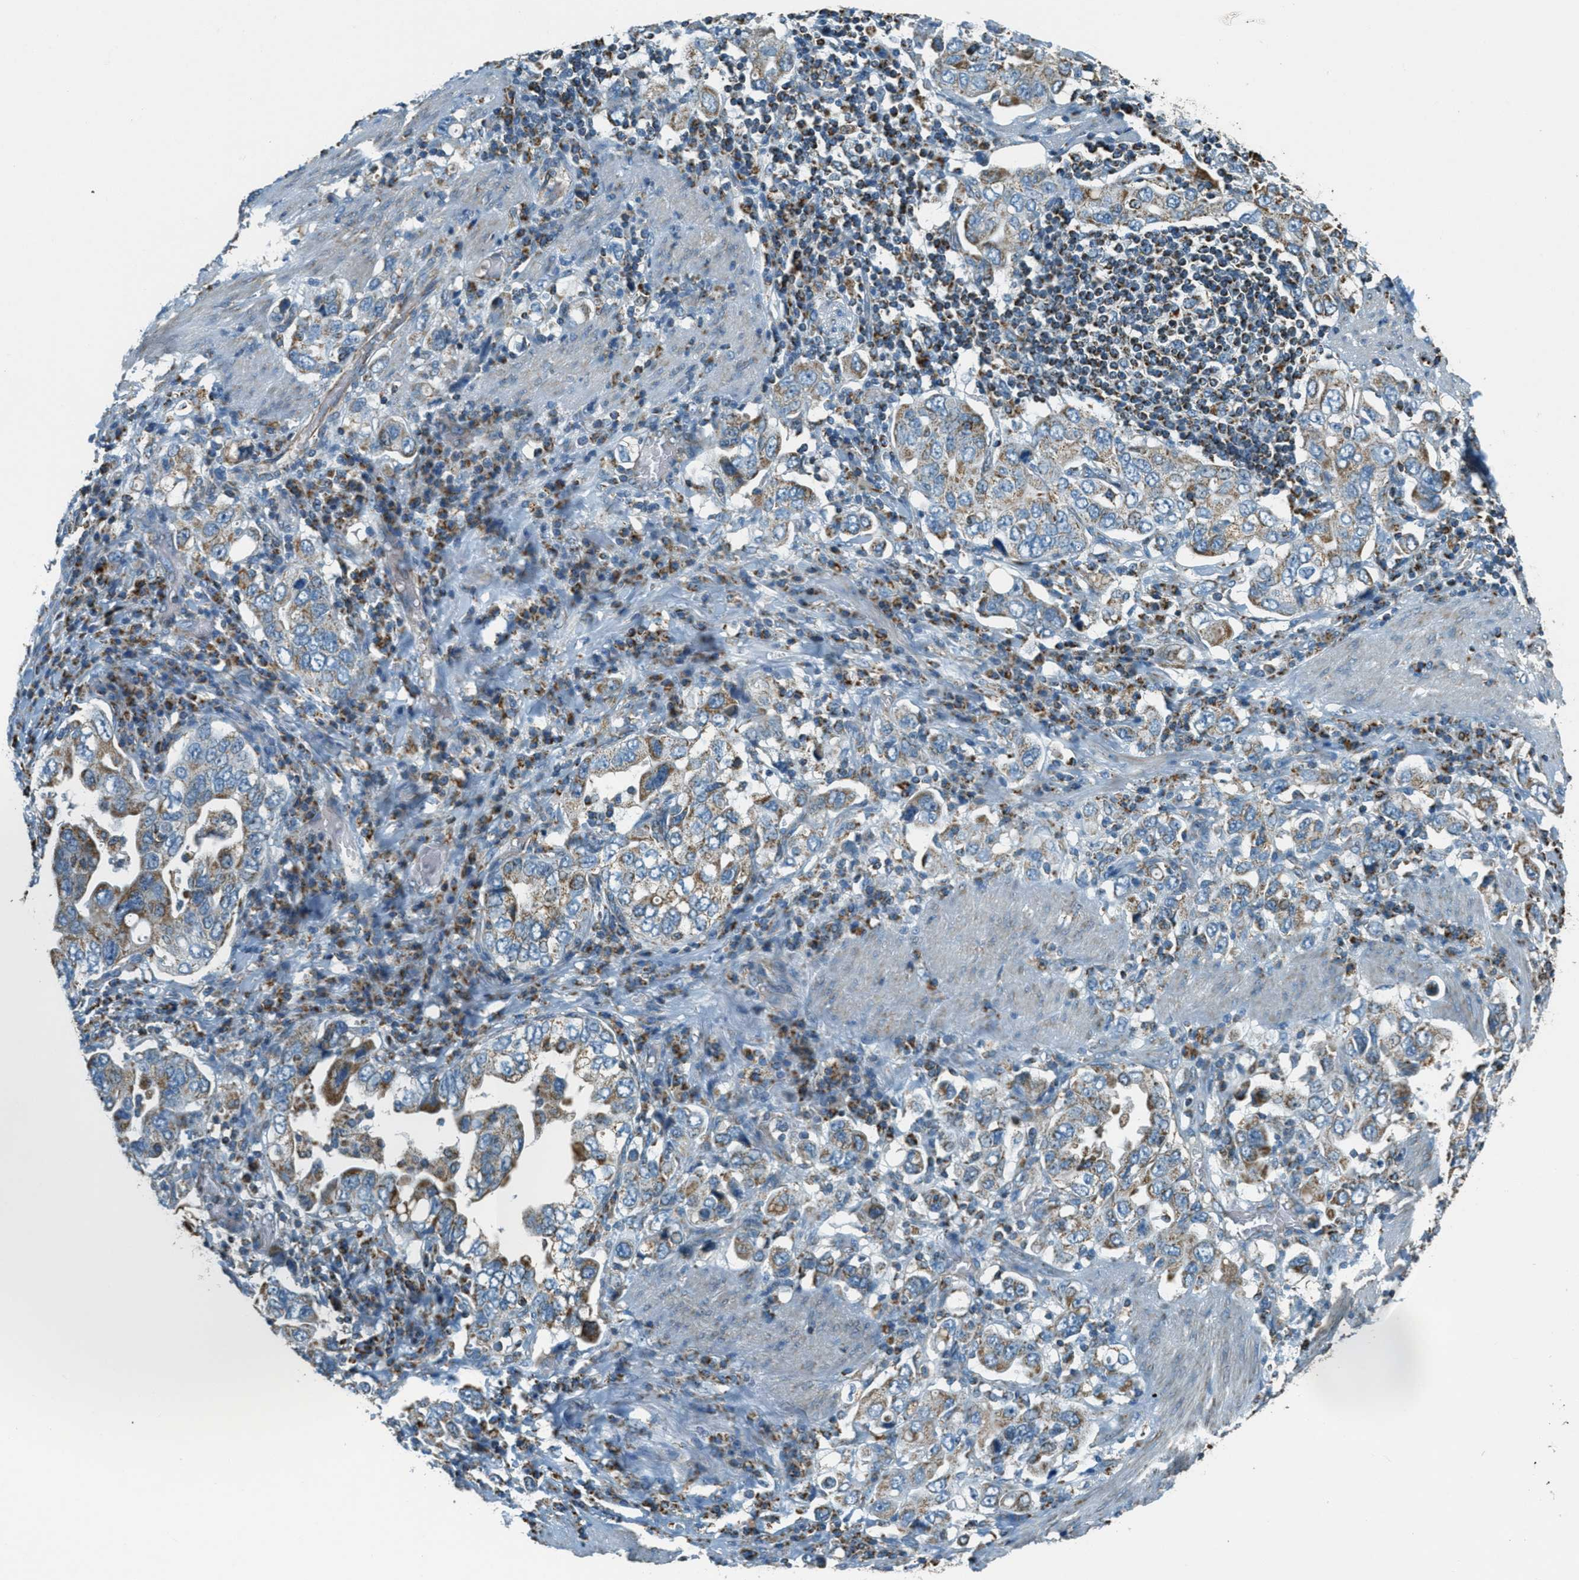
{"staining": {"intensity": "moderate", "quantity": ">75%", "location": "cytoplasmic/membranous"}, "tissue": "stomach cancer", "cell_type": "Tumor cells", "image_type": "cancer", "snomed": [{"axis": "morphology", "description": "Adenocarcinoma, NOS"}, {"axis": "topography", "description": "Stomach, upper"}], "caption": "Immunohistochemical staining of human stomach cancer (adenocarcinoma) exhibits medium levels of moderate cytoplasmic/membranous positivity in approximately >75% of tumor cells. (IHC, brightfield microscopy, high magnification).", "gene": "CHST15", "patient": {"sex": "male", "age": 62}}